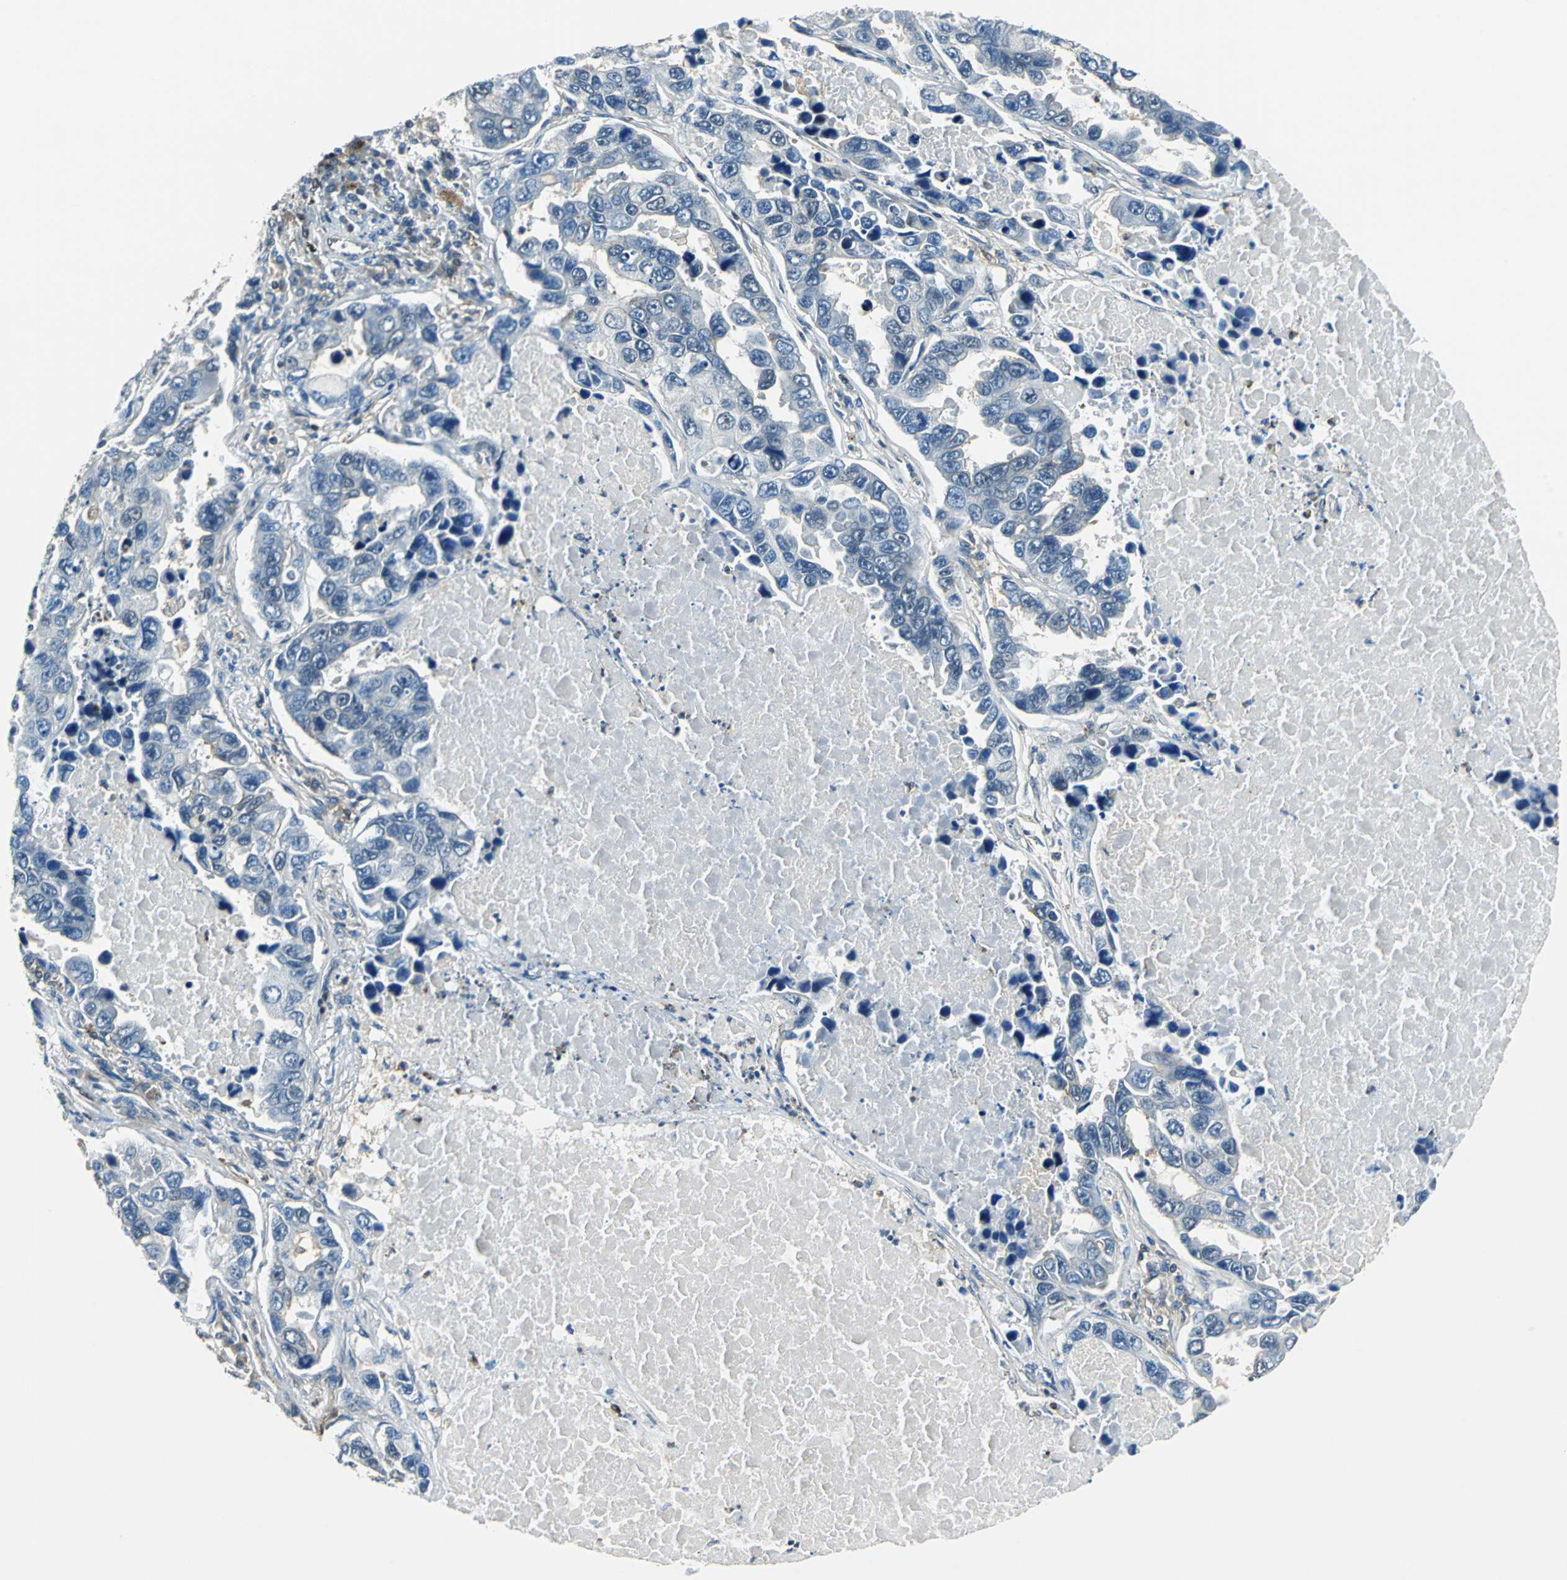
{"staining": {"intensity": "negative", "quantity": "none", "location": "none"}, "tissue": "lung cancer", "cell_type": "Tumor cells", "image_type": "cancer", "snomed": [{"axis": "morphology", "description": "Adenocarcinoma, NOS"}, {"axis": "topography", "description": "Lung"}], "caption": "Immunohistochemistry (IHC) photomicrograph of adenocarcinoma (lung) stained for a protein (brown), which shows no positivity in tumor cells.", "gene": "ARPC3", "patient": {"sex": "male", "age": 64}}